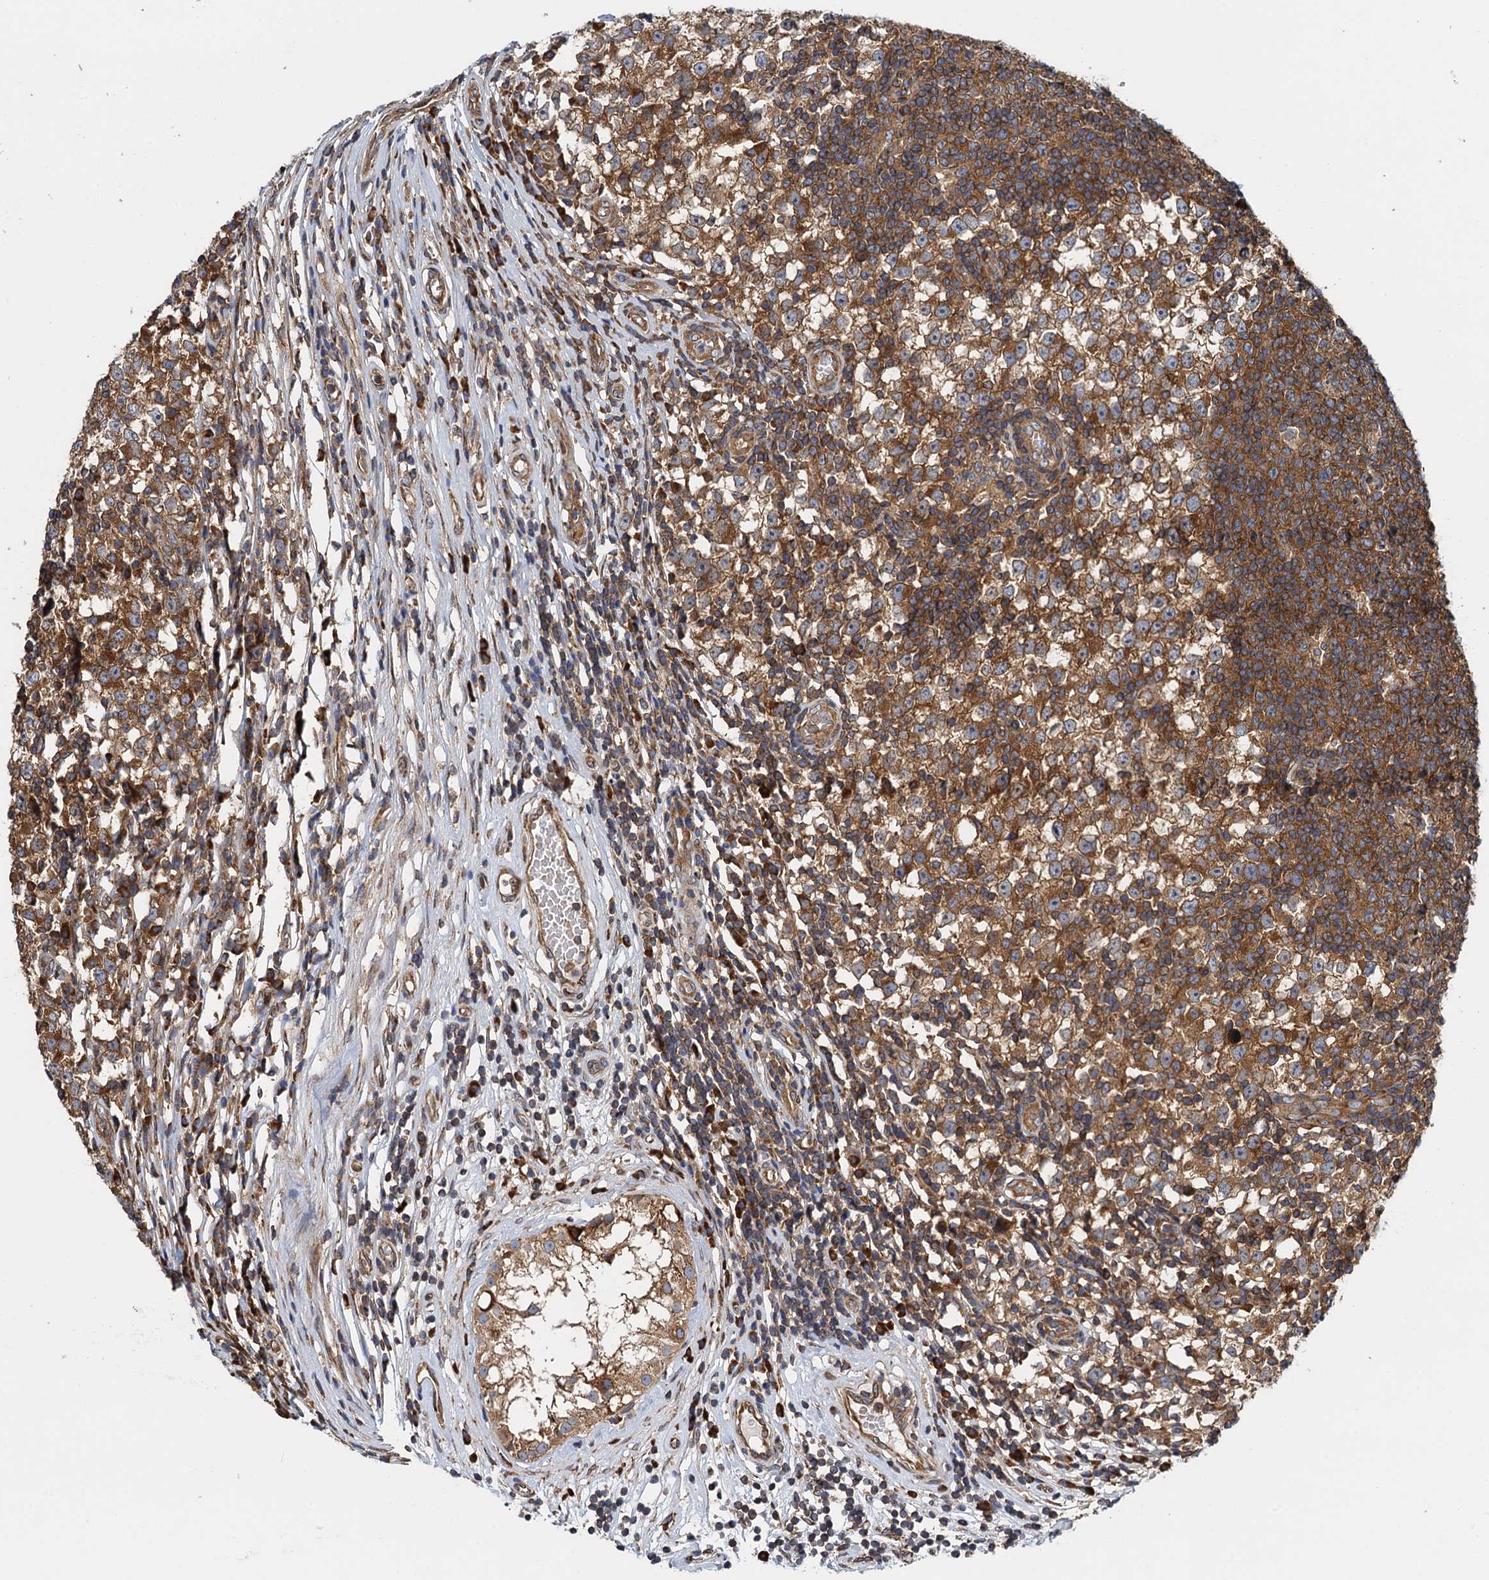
{"staining": {"intensity": "moderate", "quantity": ">75%", "location": "cytoplasmic/membranous"}, "tissue": "testis cancer", "cell_type": "Tumor cells", "image_type": "cancer", "snomed": [{"axis": "morphology", "description": "Seminoma, NOS"}, {"axis": "topography", "description": "Testis"}], "caption": "Testis seminoma tissue exhibits moderate cytoplasmic/membranous expression in about >75% of tumor cells (Stains: DAB (3,3'-diaminobenzidine) in brown, nuclei in blue, Microscopy: brightfield microscopy at high magnification).", "gene": "MDM1", "patient": {"sex": "male", "age": 65}}